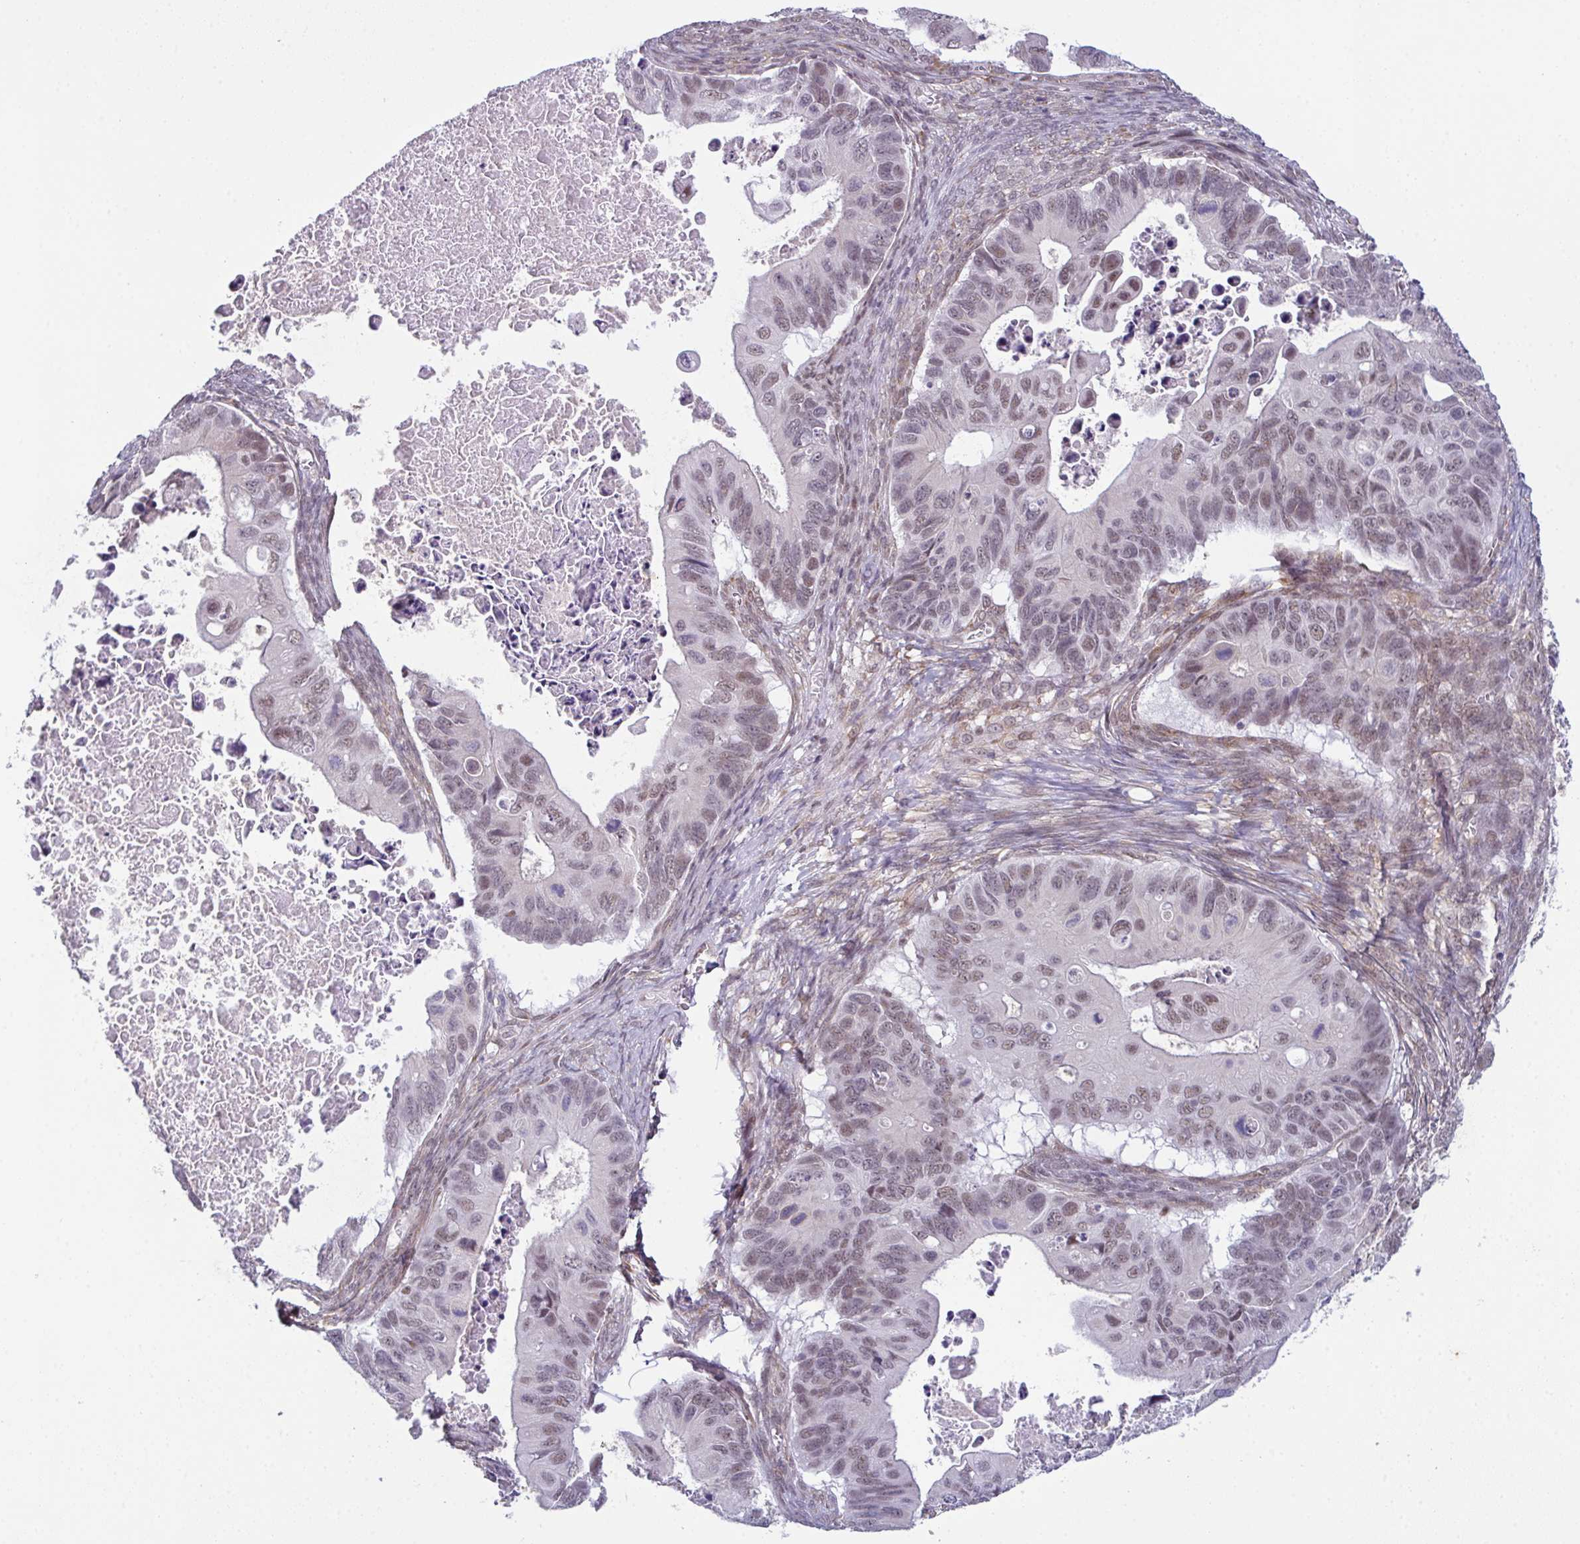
{"staining": {"intensity": "moderate", "quantity": "25%-75%", "location": "nuclear"}, "tissue": "ovarian cancer", "cell_type": "Tumor cells", "image_type": "cancer", "snomed": [{"axis": "morphology", "description": "Cystadenocarcinoma, mucinous, NOS"}, {"axis": "topography", "description": "Ovary"}], "caption": "The histopathology image demonstrates immunohistochemical staining of ovarian cancer (mucinous cystadenocarcinoma). There is moderate nuclear expression is identified in about 25%-75% of tumor cells. The staining was performed using DAB (3,3'-diaminobenzidine) to visualize the protein expression in brown, while the nuclei were stained in blue with hematoxylin (Magnification: 20x).", "gene": "RBM7", "patient": {"sex": "female", "age": 64}}